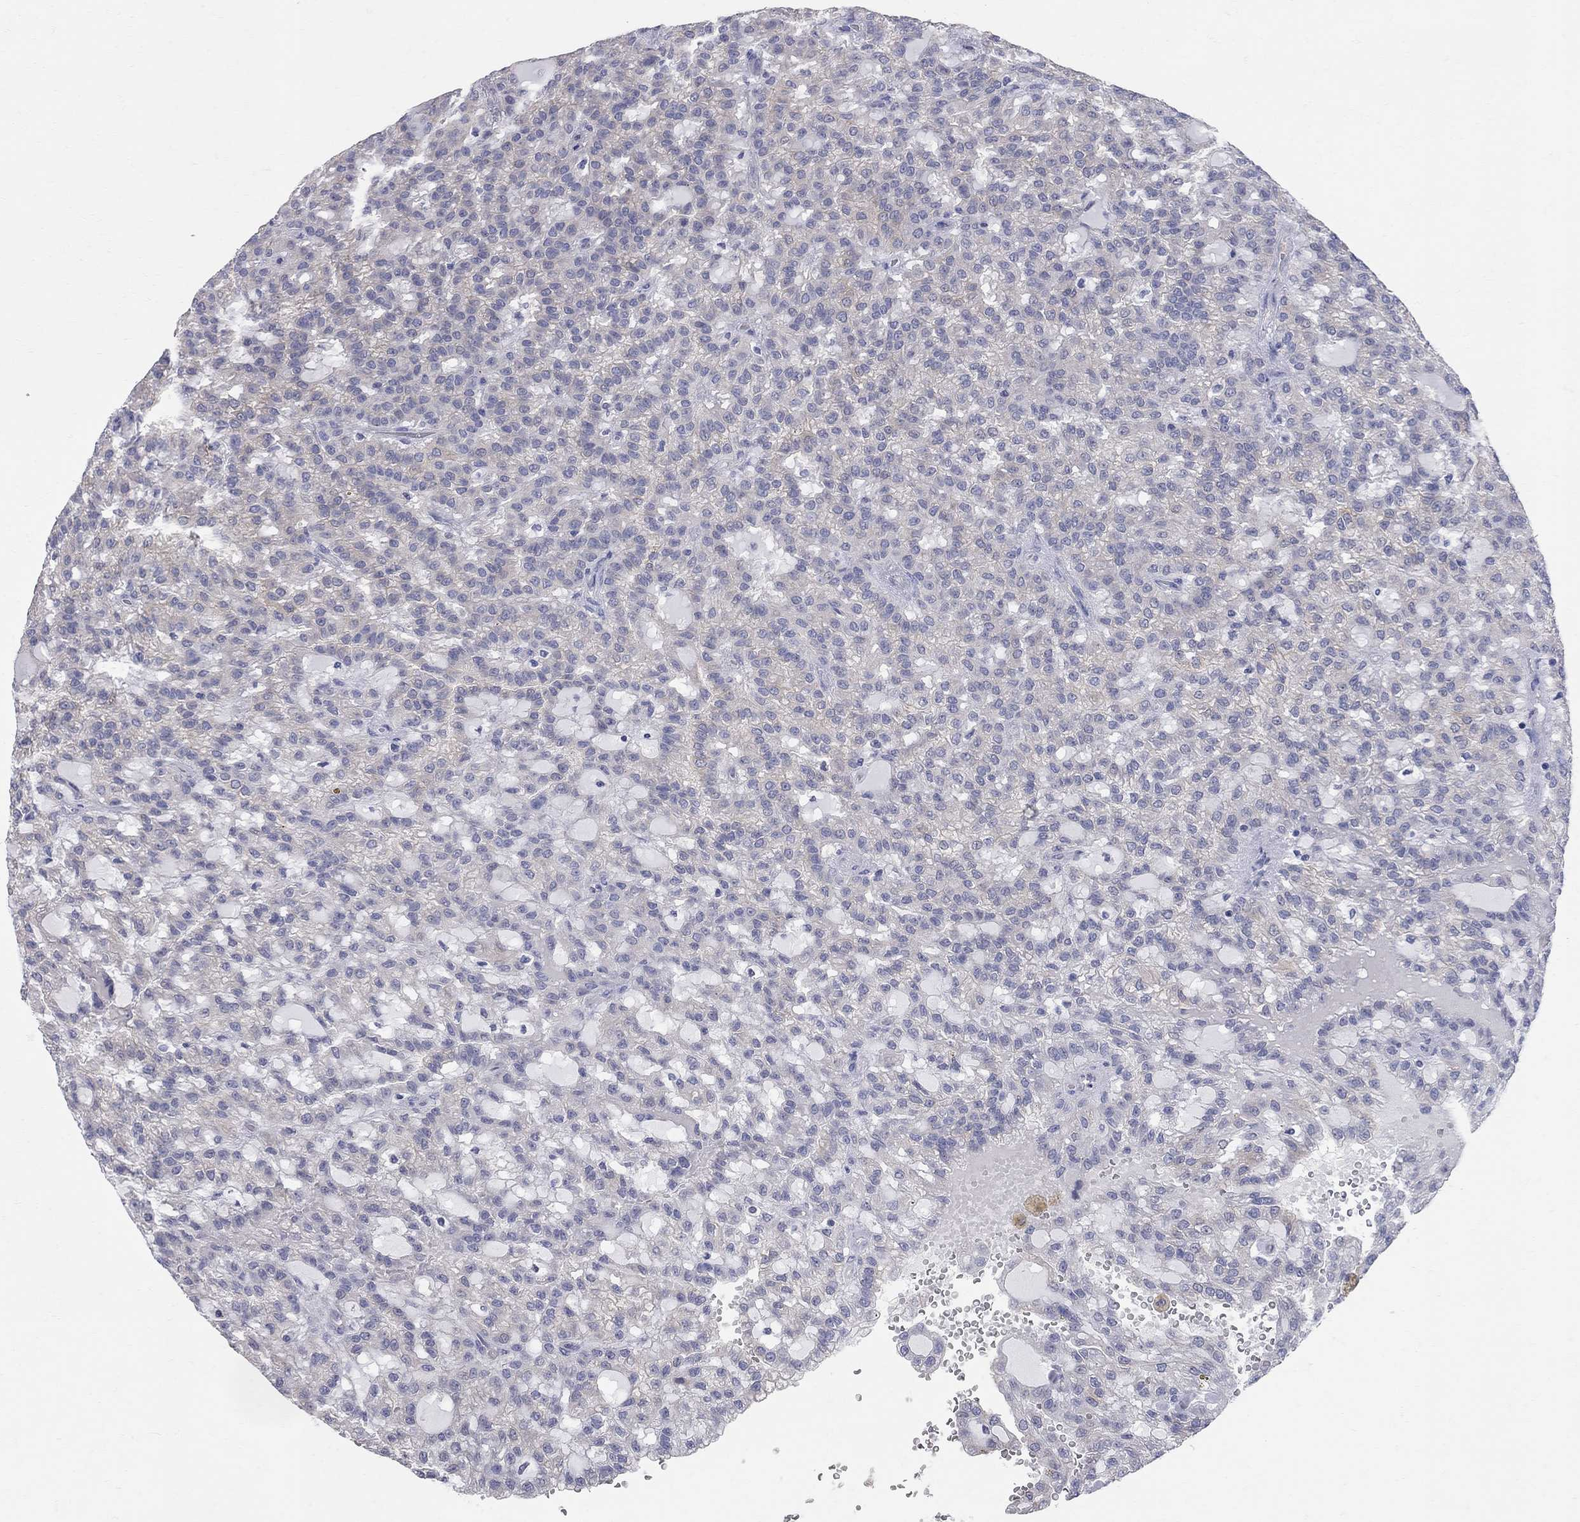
{"staining": {"intensity": "negative", "quantity": "none", "location": "none"}, "tissue": "renal cancer", "cell_type": "Tumor cells", "image_type": "cancer", "snomed": [{"axis": "morphology", "description": "Adenocarcinoma, NOS"}, {"axis": "topography", "description": "Kidney"}], "caption": "High power microscopy photomicrograph of an immunohistochemistry histopathology image of renal cancer (adenocarcinoma), revealing no significant expression in tumor cells. (DAB IHC visualized using brightfield microscopy, high magnification).", "gene": "AOX1", "patient": {"sex": "male", "age": 63}}